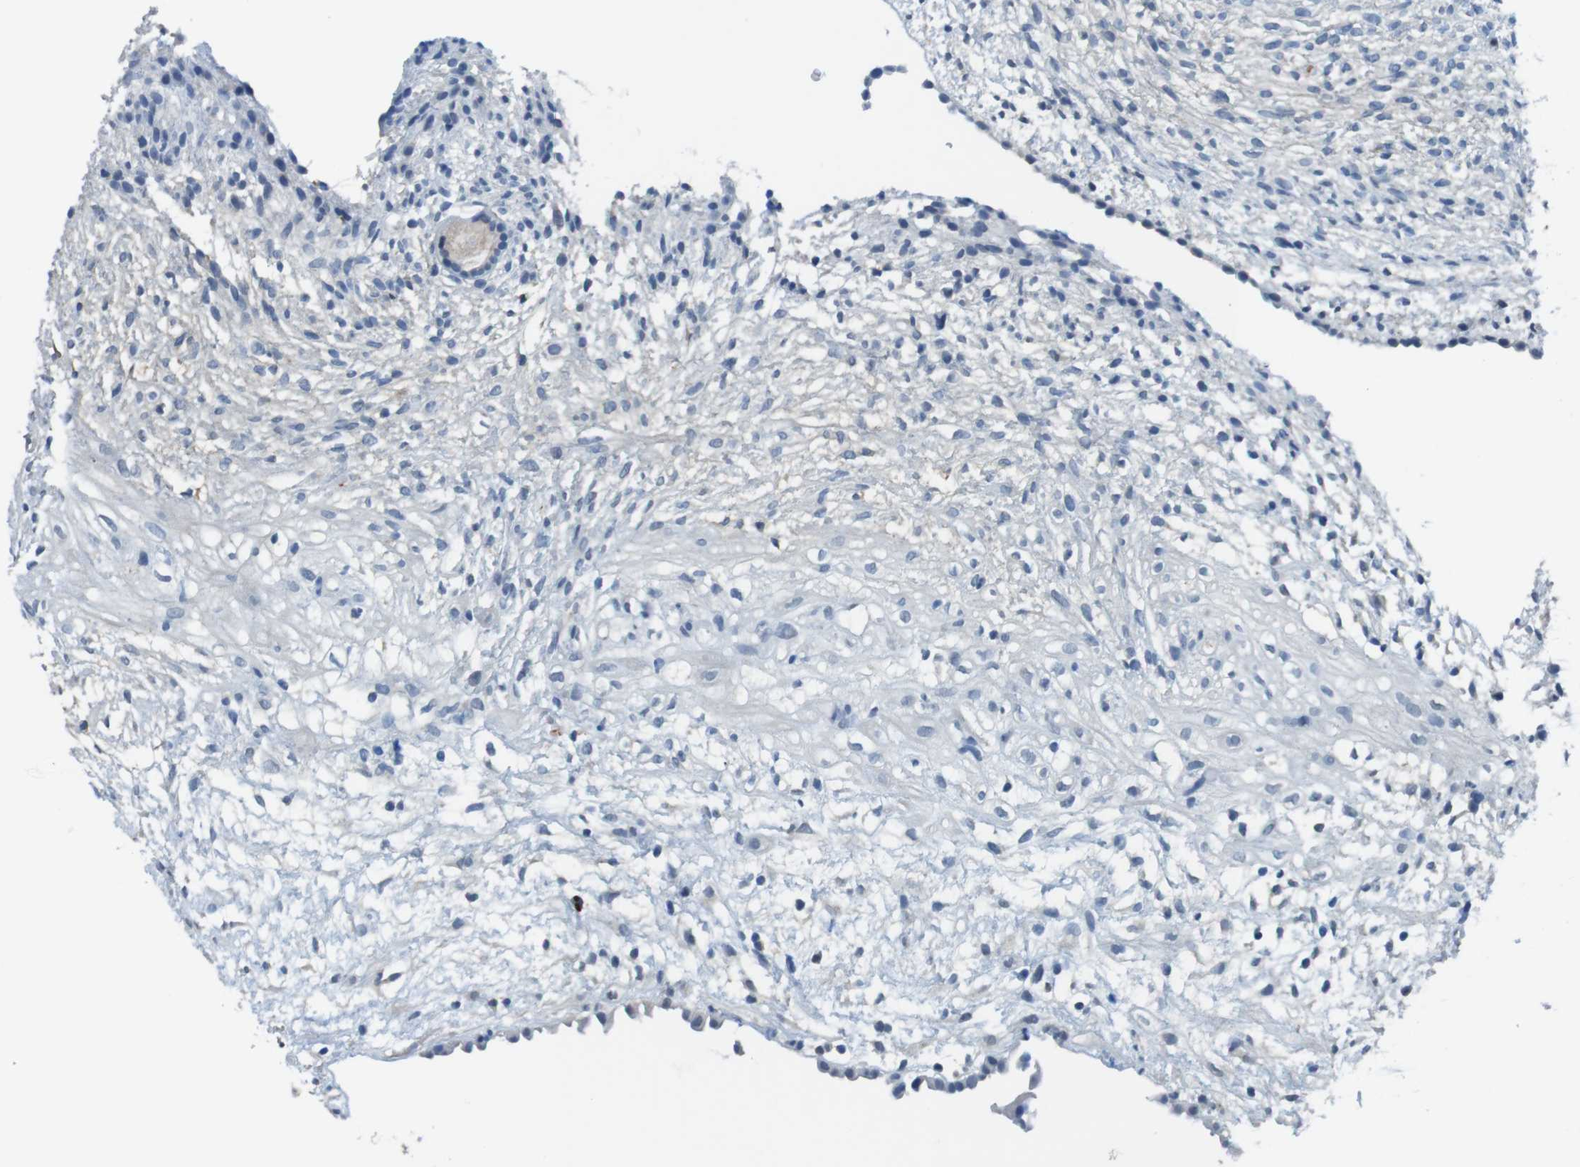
{"staining": {"intensity": "weak", "quantity": ">75%", "location": "cytoplasmic/membranous"}, "tissue": "ovary", "cell_type": "Follicle cells", "image_type": "normal", "snomed": [{"axis": "morphology", "description": "Normal tissue, NOS"}, {"axis": "morphology", "description": "Cyst, NOS"}, {"axis": "topography", "description": "Ovary"}], "caption": "Approximately >75% of follicle cells in normal human ovary display weak cytoplasmic/membranous protein positivity as visualized by brown immunohistochemical staining.", "gene": "TMPRSS15", "patient": {"sex": "female", "age": 18}}